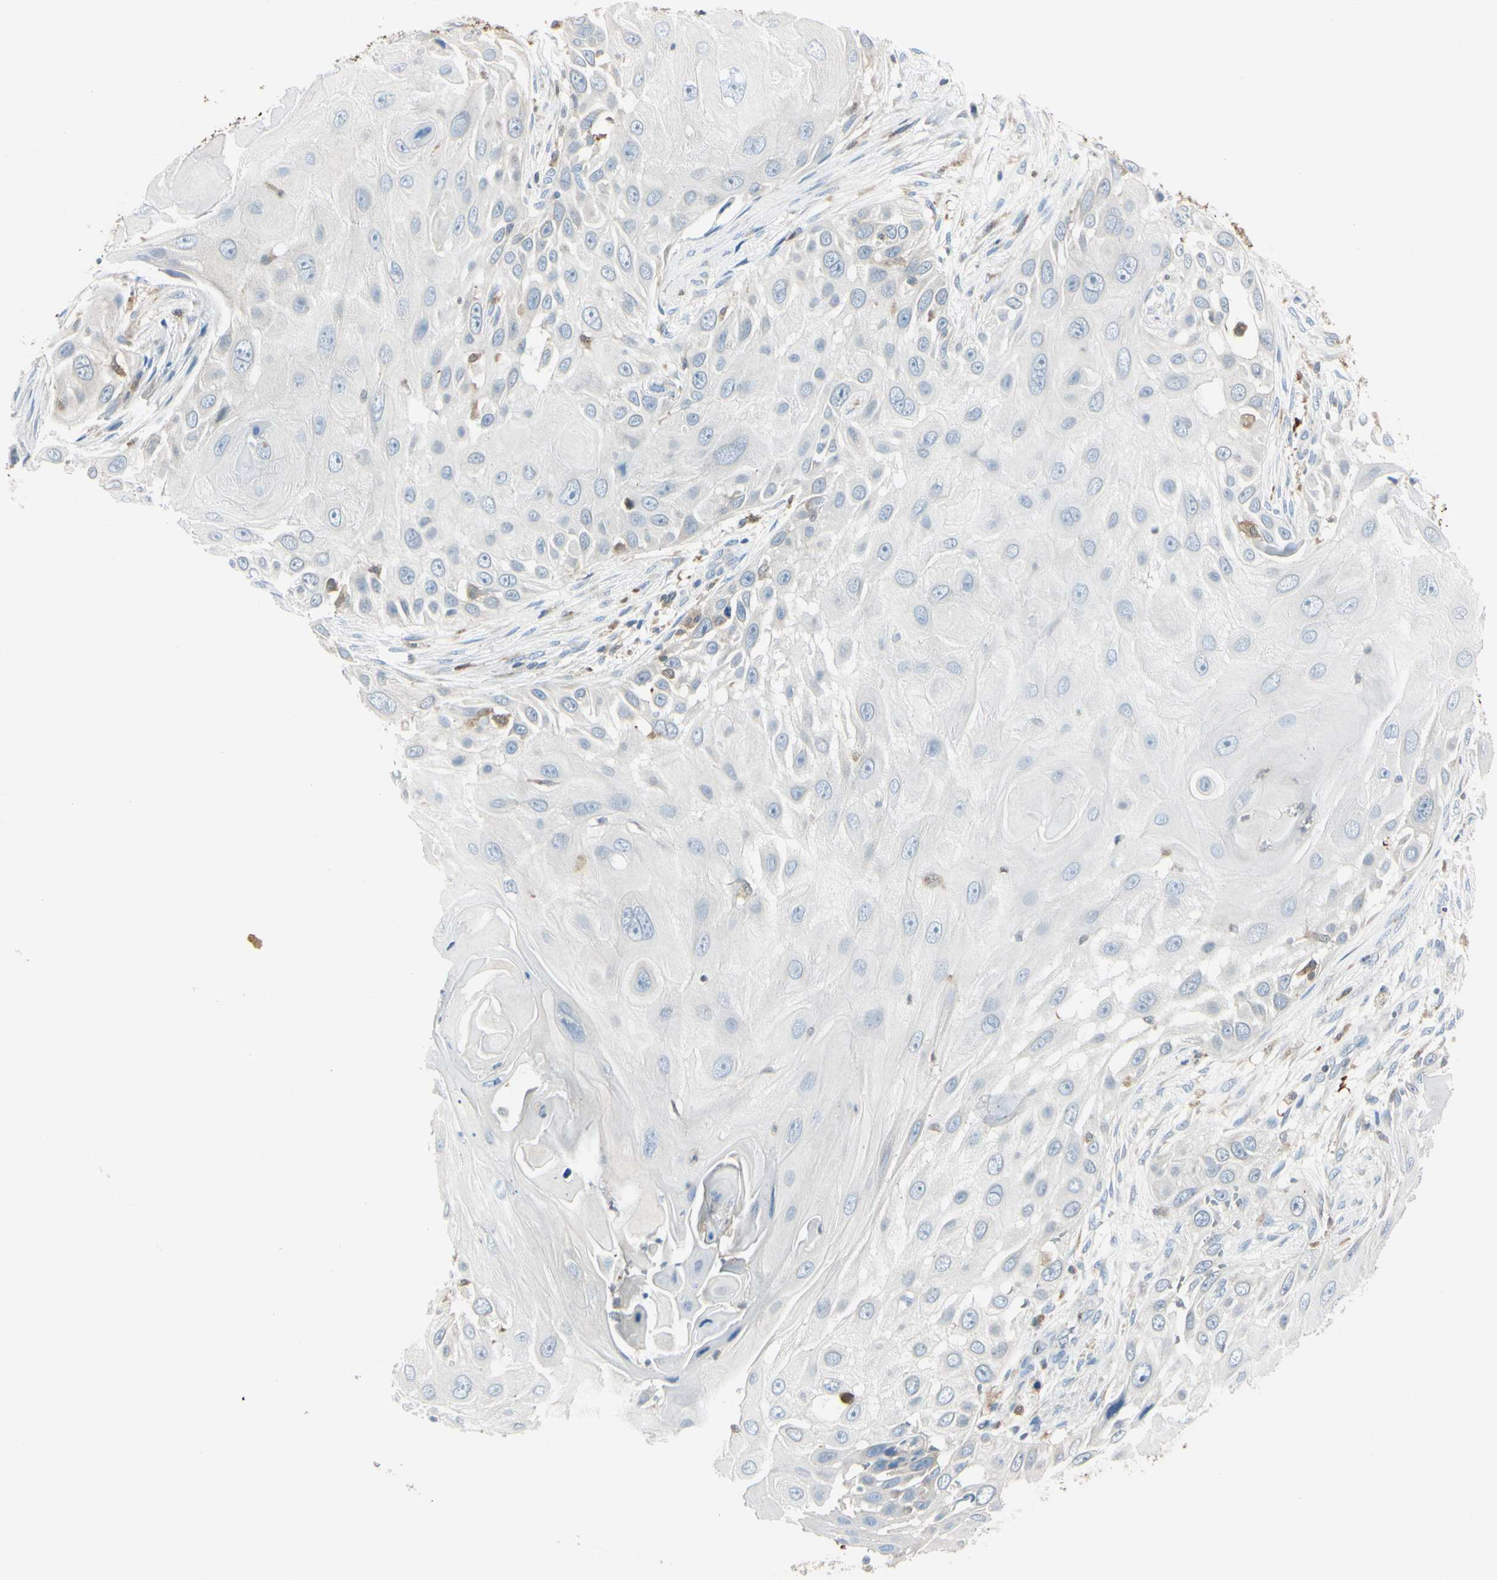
{"staining": {"intensity": "negative", "quantity": "none", "location": "none"}, "tissue": "skin cancer", "cell_type": "Tumor cells", "image_type": "cancer", "snomed": [{"axis": "morphology", "description": "Squamous cell carcinoma, NOS"}, {"axis": "topography", "description": "Skin"}], "caption": "This is an IHC micrograph of human skin squamous cell carcinoma. There is no positivity in tumor cells.", "gene": "CYRIB", "patient": {"sex": "female", "age": 44}}